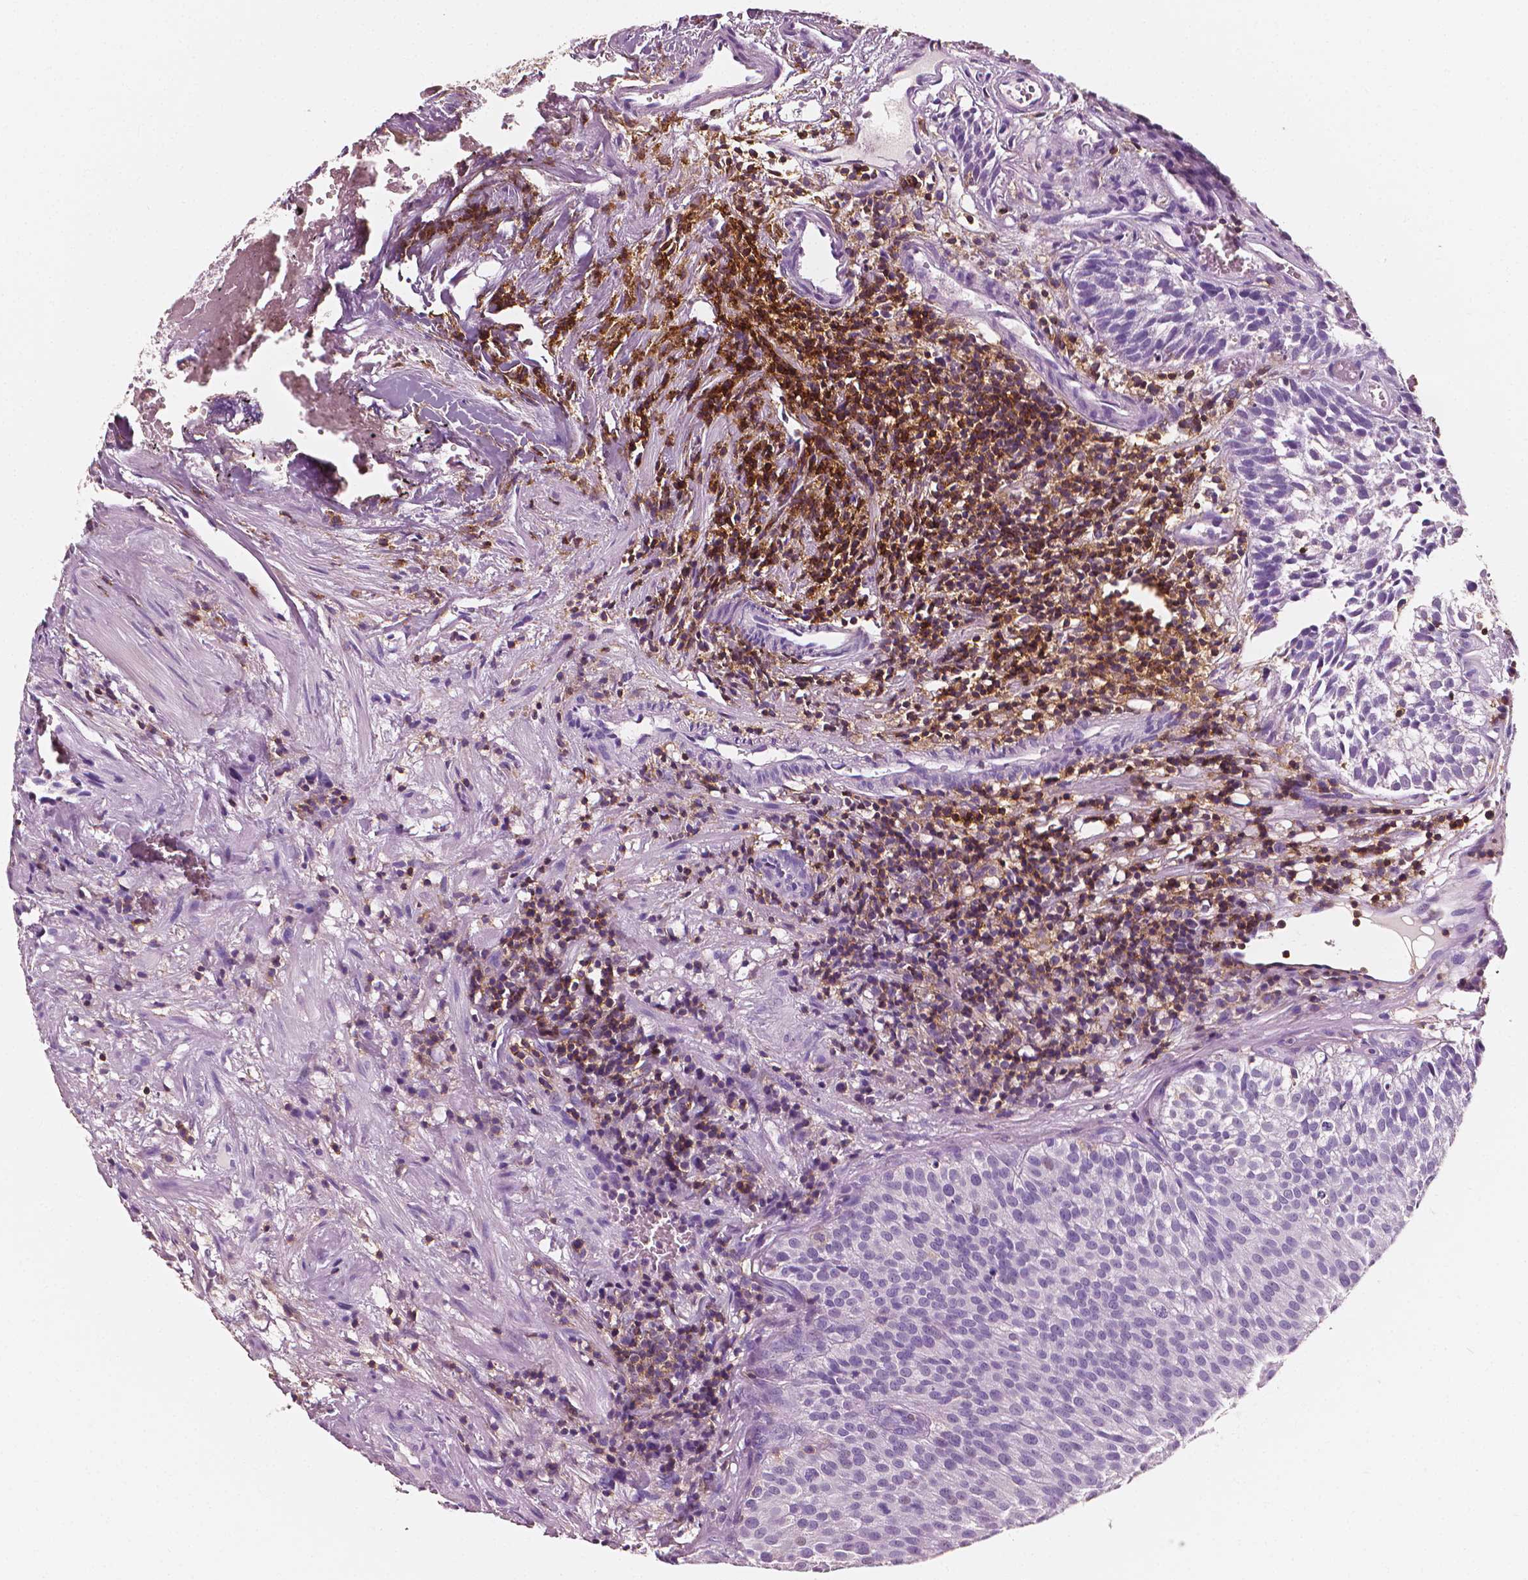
{"staining": {"intensity": "negative", "quantity": "none", "location": "none"}, "tissue": "urothelial cancer", "cell_type": "Tumor cells", "image_type": "cancer", "snomed": [{"axis": "morphology", "description": "Urothelial carcinoma, Low grade"}, {"axis": "topography", "description": "Urinary bladder"}], "caption": "This is an immunohistochemistry photomicrograph of urothelial cancer. There is no staining in tumor cells.", "gene": "PTPRC", "patient": {"sex": "female", "age": 87}}